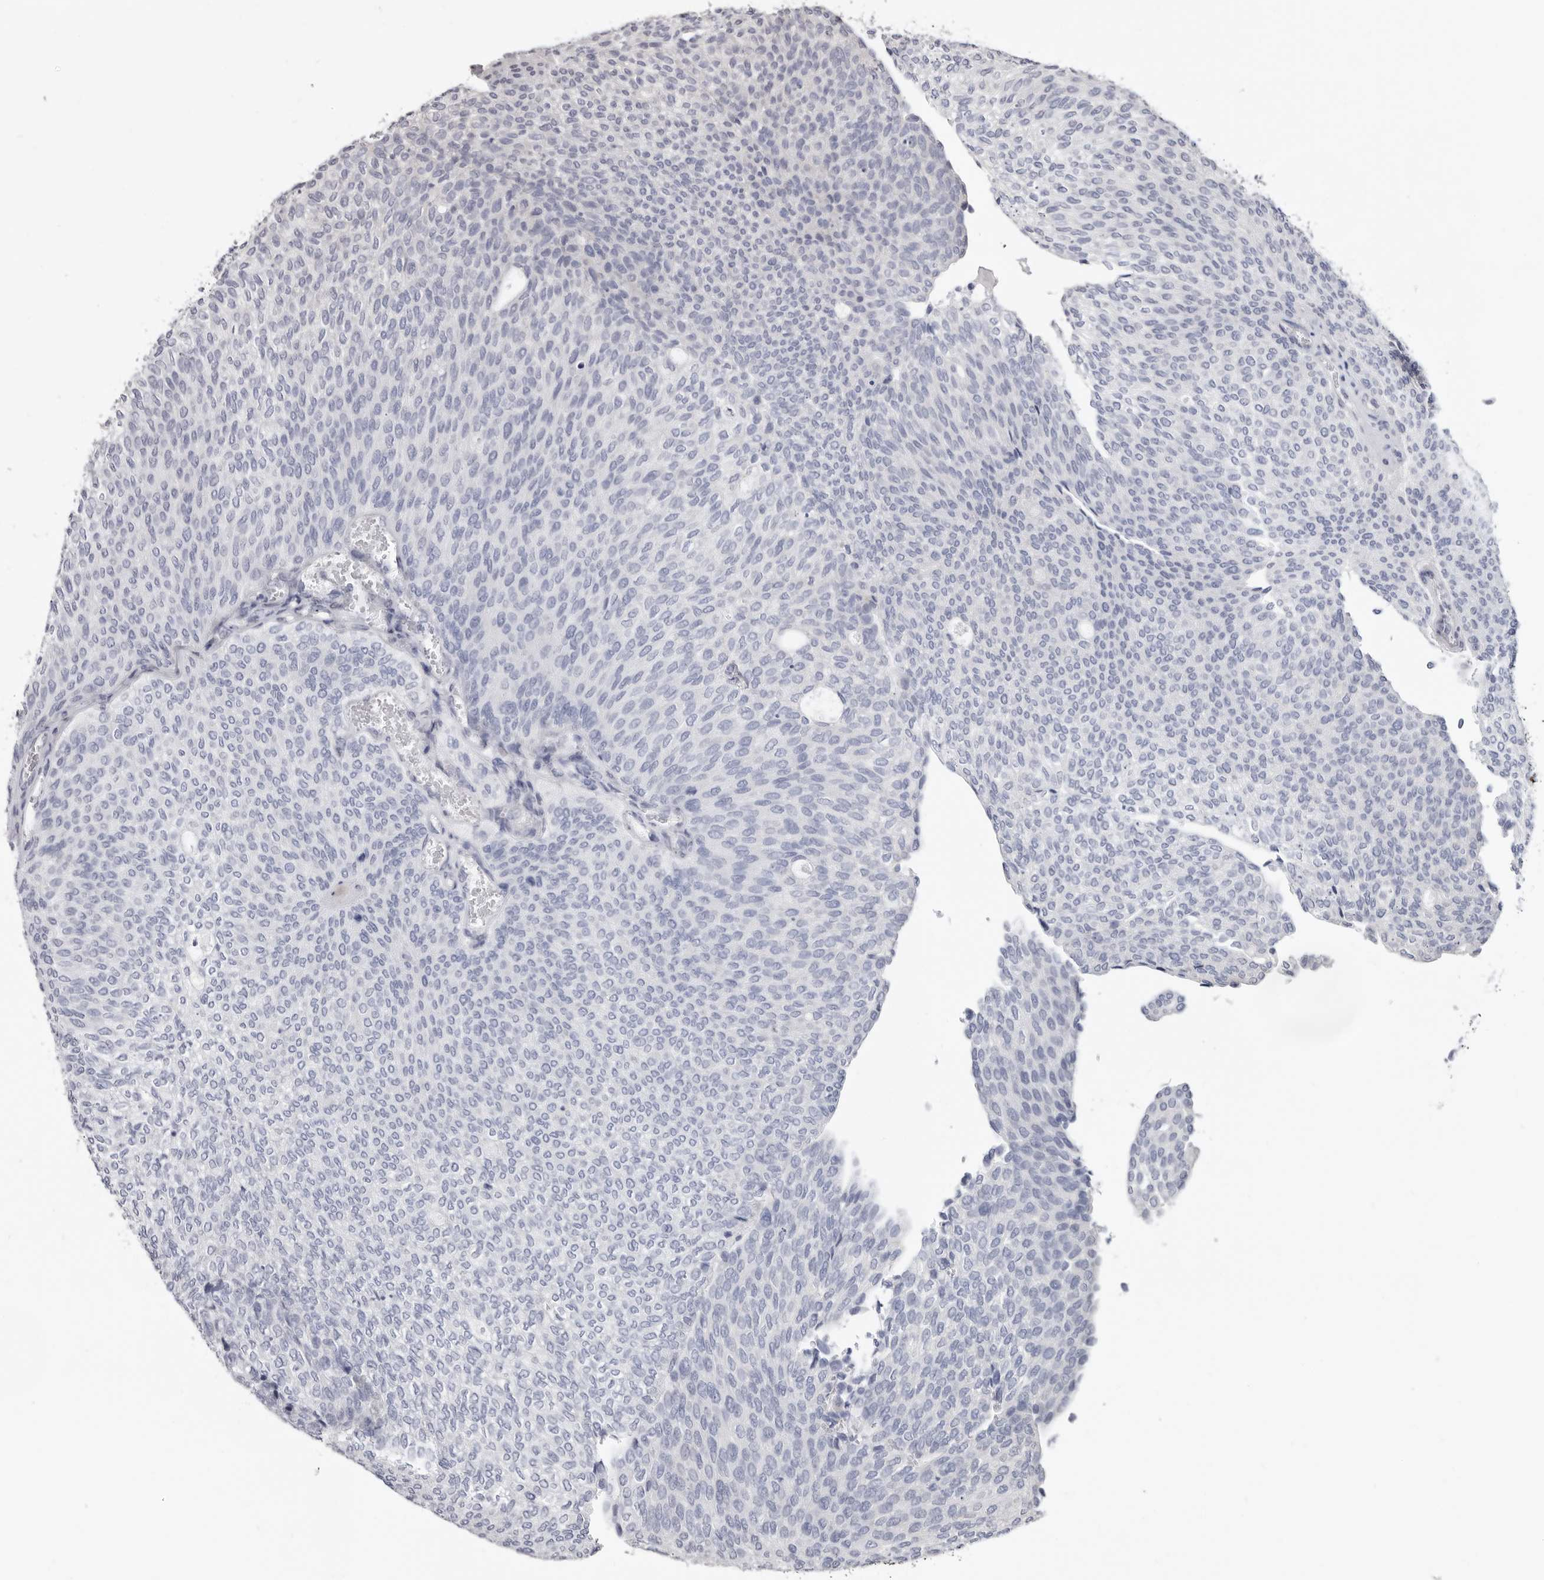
{"staining": {"intensity": "negative", "quantity": "none", "location": "none"}, "tissue": "urothelial cancer", "cell_type": "Tumor cells", "image_type": "cancer", "snomed": [{"axis": "morphology", "description": "Urothelial carcinoma, Low grade"}, {"axis": "topography", "description": "Urinary bladder"}], "caption": "A high-resolution histopathology image shows immunohistochemistry staining of urothelial cancer, which shows no significant positivity in tumor cells.", "gene": "KHDRBS2", "patient": {"sex": "female", "age": 79}}